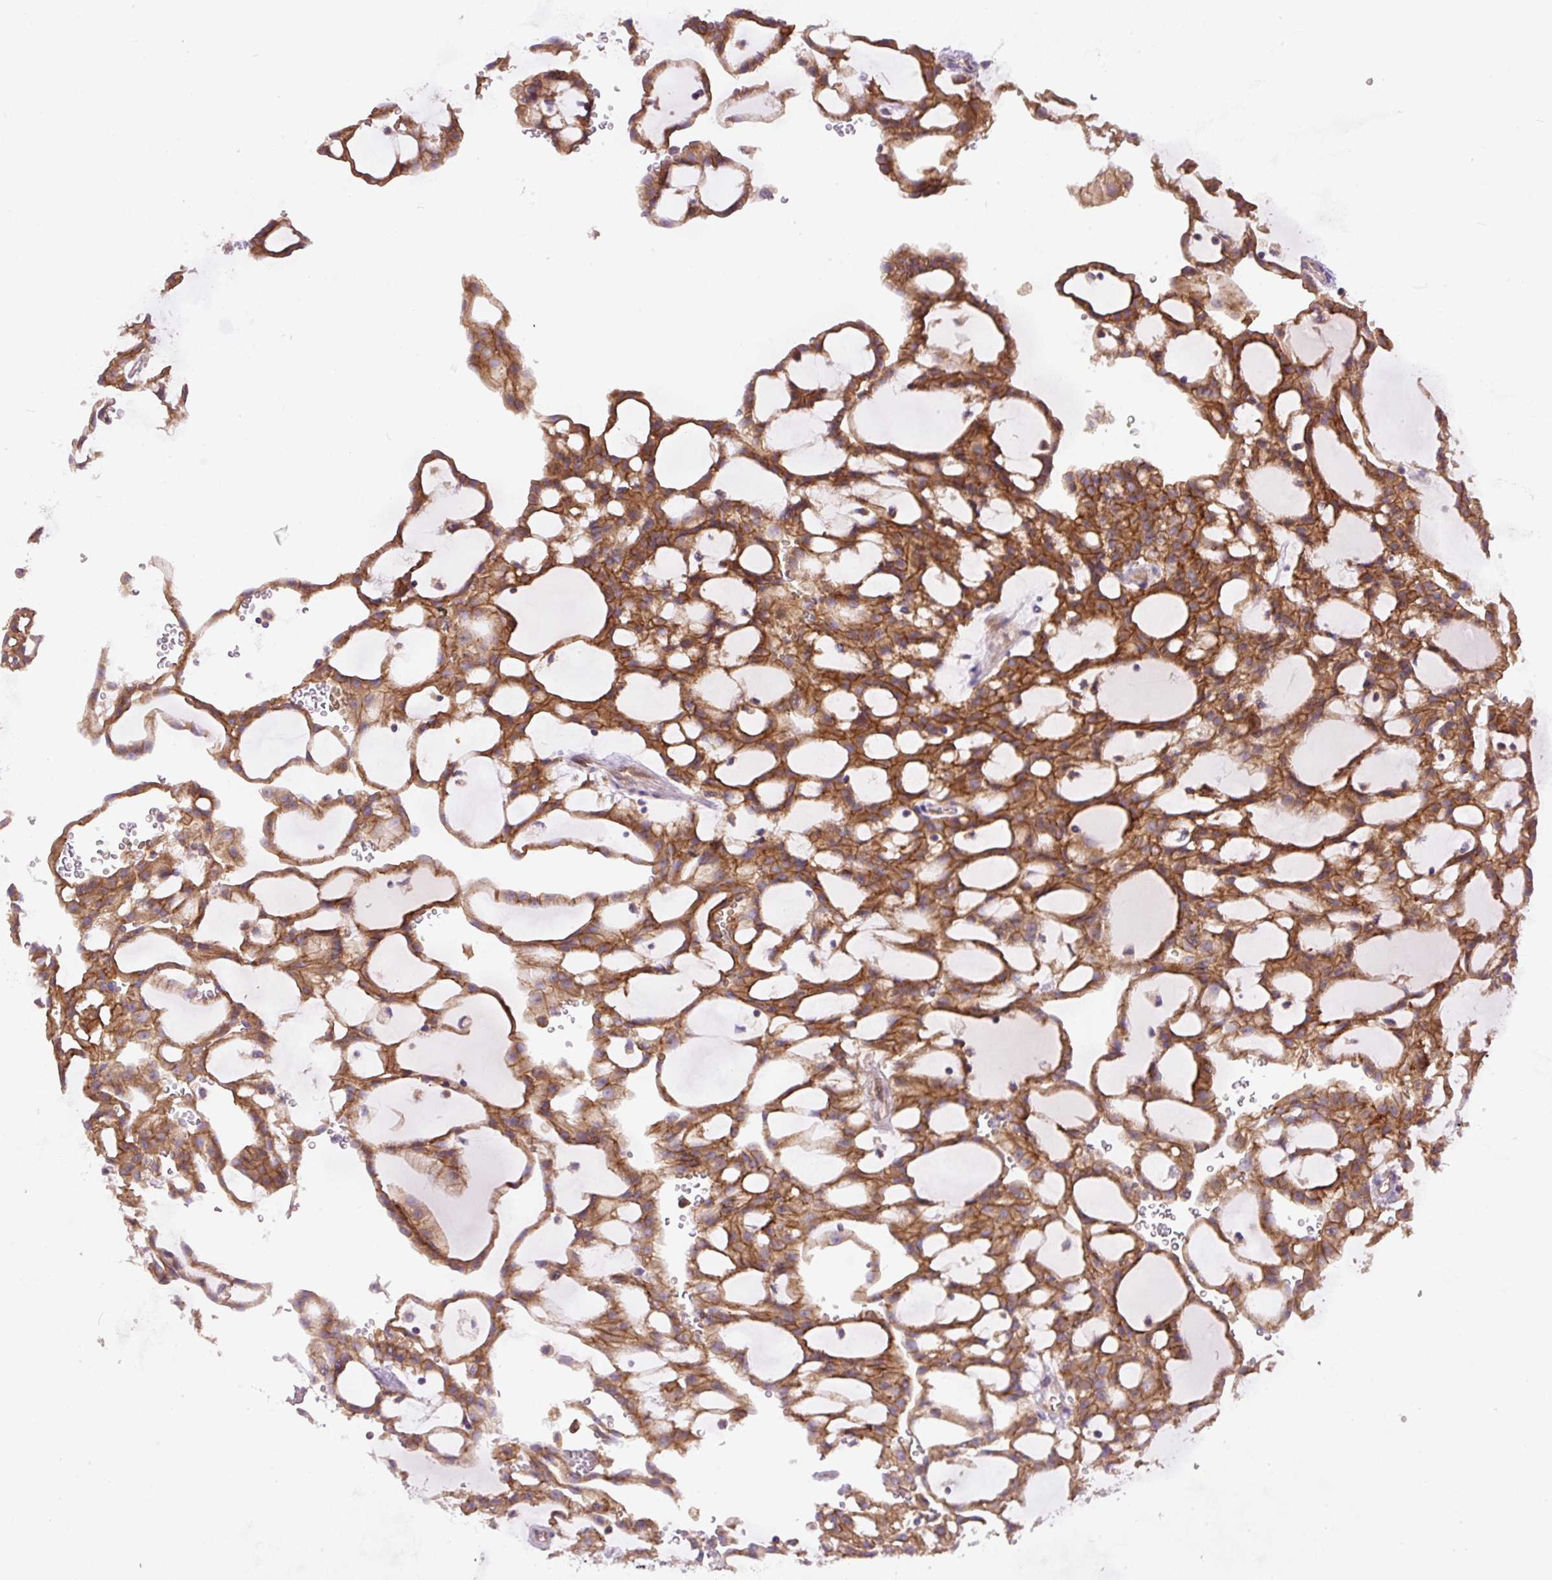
{"staining": {"intensity": "moderate", "quantity": ">75%", "location": "cytoplasmic/membranous"}, "tissue": "renal cancer", "cell_type": "Tumor cells", "image_type": "cancer", "snomed": [{"axis": "morphology", "description": "Adenocarcinoma, NOS"}, {"axis": "topography", "description": "Kidney"}], "caption": "Protein staining exhibits moderate cytoplasmic/membranous expression in approximately >75% of tumor cells in renal adenocarcinoma.", "gene": "DAPK1", "patient": {"sex": "male", "age": 63}}